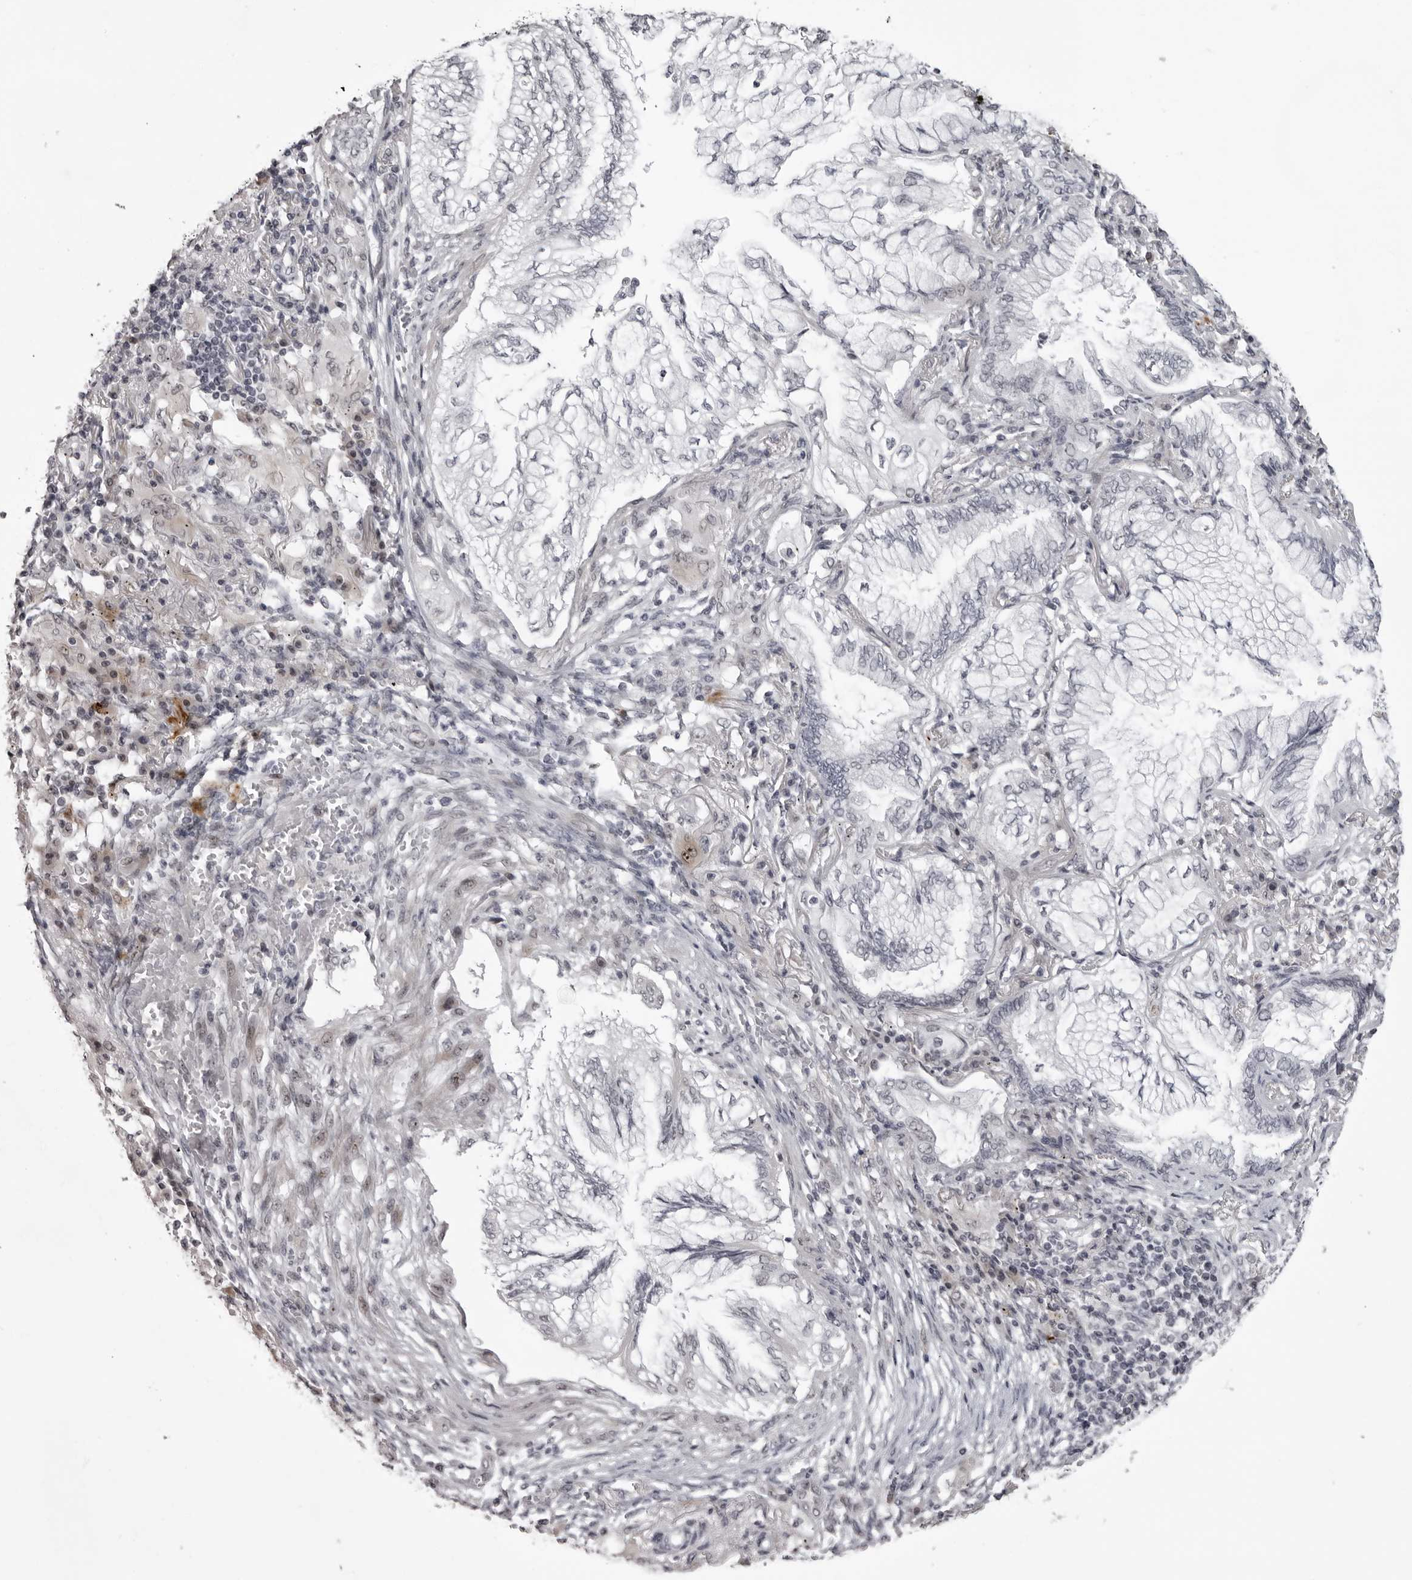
{"staining": {"intensity": "negative", "quantity": "none", "location": "none"}, "tissue": "lung cancer", "cell_type": "Tumor cells", "image_type": "cancer", "snomed": [{"axis": "morphology", "description": "Adenocarcinoma, NOS"}, {"axis": "topography", "description": "Lung"}], "caption": "Adenocarcinoma (lung) was stained to show a protein in brown. There is no significant expression in tumor cells. (Brightfield microscopy of DAB (3,3'-diaminobenzidine) IHC at high magnification).", "gene": "HELZ", "patient": {"sex": "female", "age": 70}}